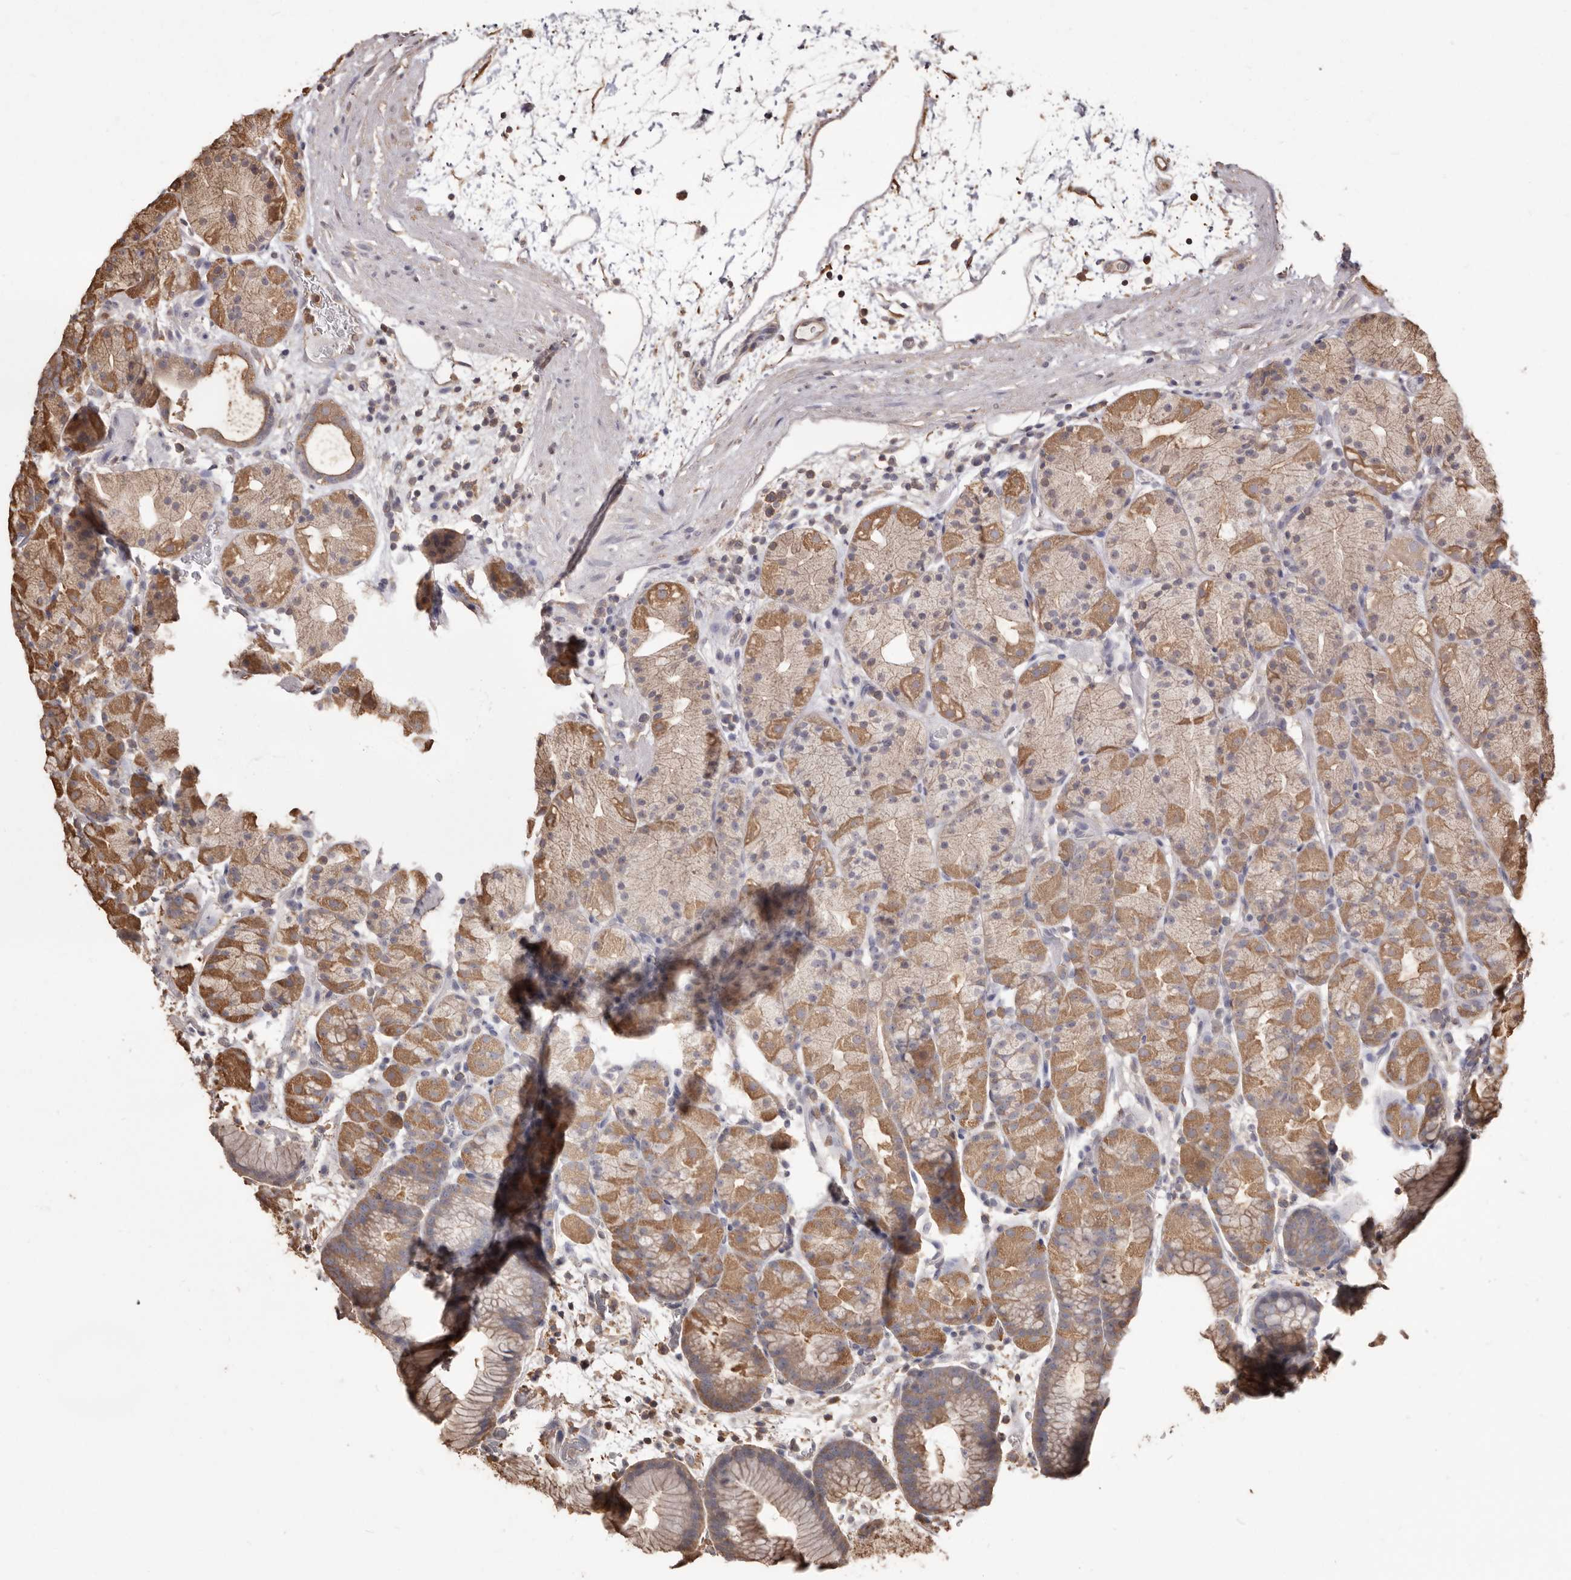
{"staining": {"intensity": "moderate", "quantity": "25%-75%", "location": "cytoplasmic/membranous"}, "tissue": "stomach", "cell_type": "Glandular cells", "image_type": "normal", "snomed": [{"axis": "morphology", "description": "Normal tissue, NOS"}, {"axis": "topography", "description": "Stomach, upper"}], "caption": "IHC (DAB) staining of benign human stomach shows moderate cytoplasmic/membranous protein expression in approximately 25%-75% of glandular cells.", "gene": "PKM", "patient": {"sex": "male", "age": 48}}